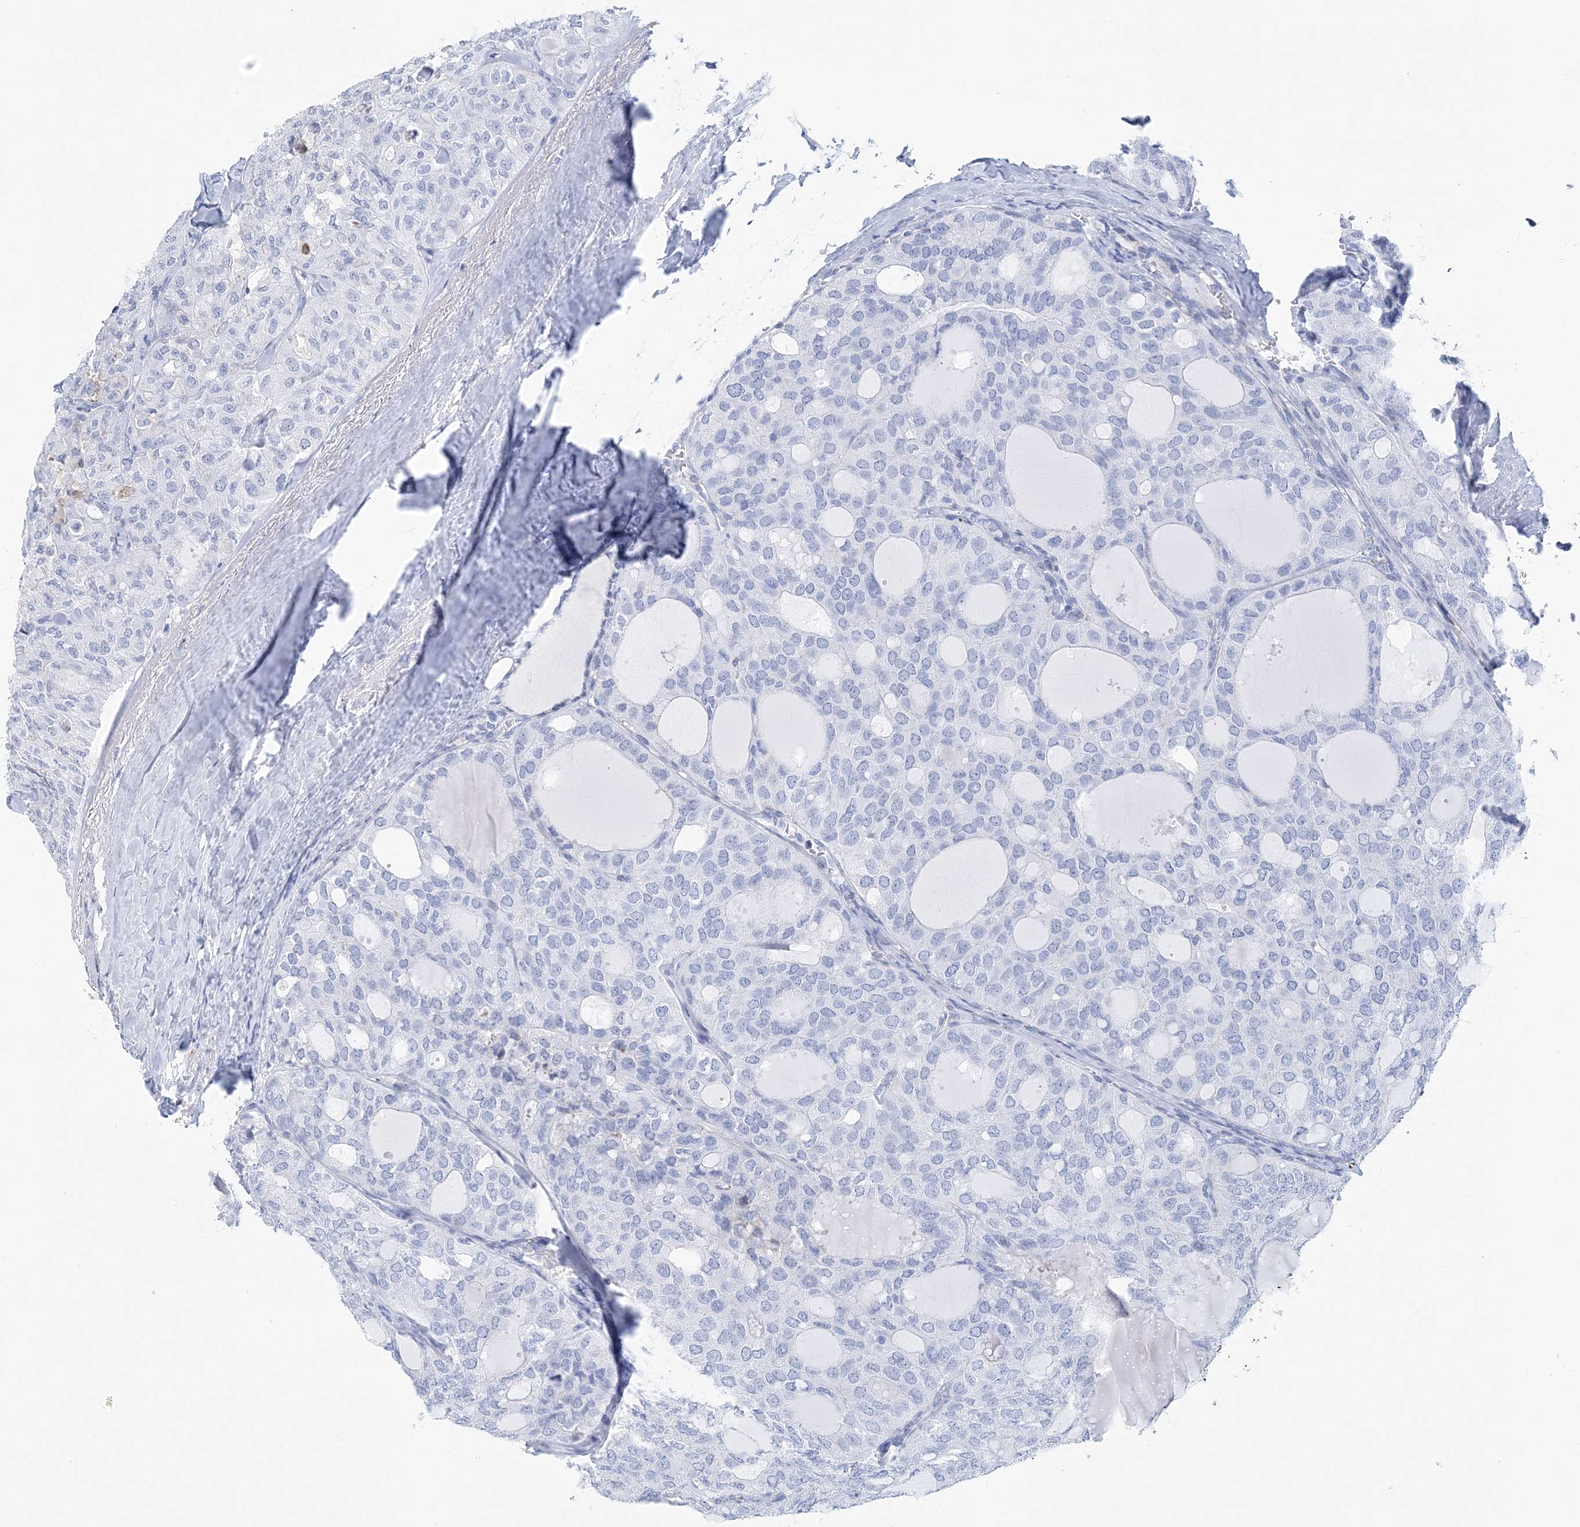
{"staining": {"intensity": "negative", "quantity": "none", "location": "none"}, "tissue": "thyroid cancer", "cell_type": "Tumor cells", "image_type": "cancer", "snomed": [{"axis": "morphology", "description": "Follicular adenoma carcinoma, NOS"}, {"axis": "topography", "description": "Thyroid gland"}], "caption": "DAB (3,3'-diaminobenzidine) immunohistochemical staining of human follicular adenoma carcinoma (thyroid) displays no significant positivity in tumor cells.", "gene": "NKX6-1", "patient": {"sex": "male", "age": 75}}